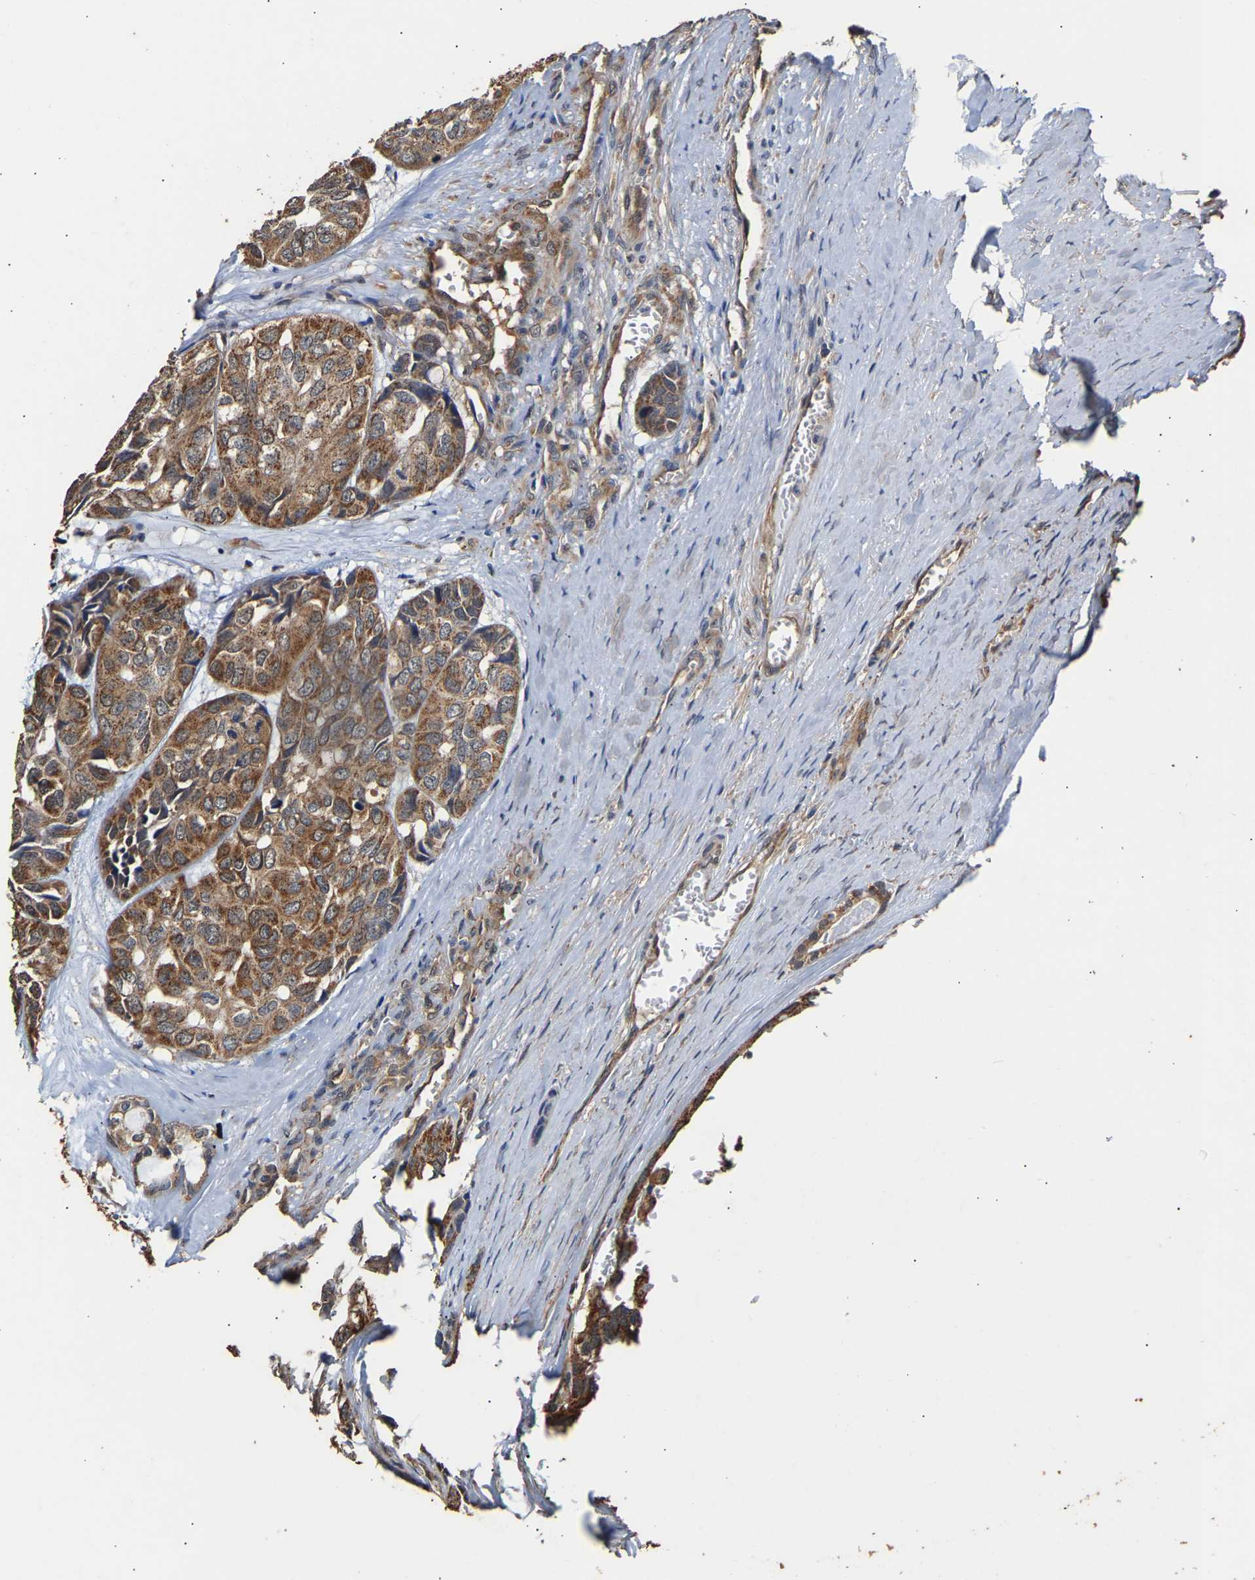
{"staining": {"intensity": "strong", "quantity": ">75%", "location": "cytoplasmic/membranous"}, "tissue": "head and neck cancer", "cell_type": "Tumor cells", "image_type": "cancer", "snomed": [{"axis": "morphology", "description": "Adenocarcinoma, NOS"}, {"axis": "topography", "description": "Salivary gland, NOS"}, {"axis": "topography", "description": "Head-Neck"}], "caption": "Immunohistochemical staining of human head and neck cancer exhibits high levels of strong cytoplasmic/membranous protein staining in approximately >75% of tumor cells. (DAB (3,3'-diaminobenzidine) IHC with brightfield microscopy, high magnification).", "gene": "ZNF26", "patient": {"sex": "female", "age": 76}}